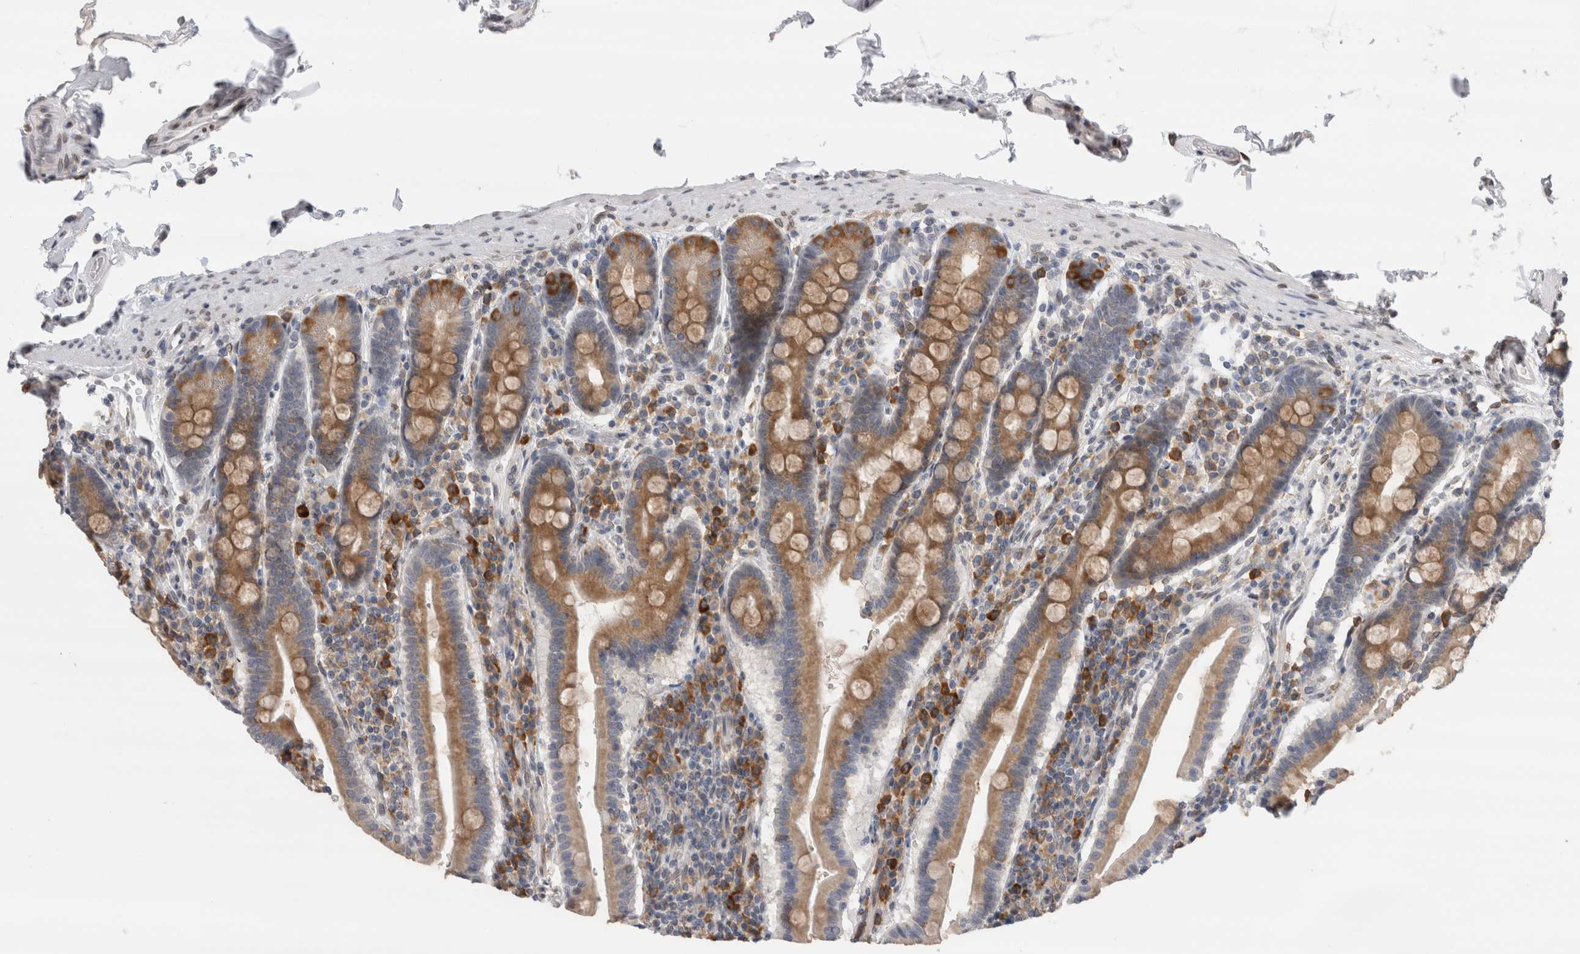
{"staining": {"intensity": "moderate", "quantity": ">75%", "location": "cytoplasmic/membranous"}, "tissue": "duodenum", "cell_type": "Glandular cells", "image_type": "normal", "snomed": [{"axis": "morphology", "description": "Normal tissue, NOS"}, {"axis": "morphology", "description": "Adenocarcinoma, NOS"}, {"axis": "topography", "description": "Pancreas"}, {"axis": "topography", "description": "Duodenum"}], "caption": "IHC of normal human duodenum demonstrates medium levels of moderate cytoplasmic/membranous expression in approximately >75% of glandular cells.", "gene": "VCPIP1", "patient": {"sex": "male", "age": 50}}